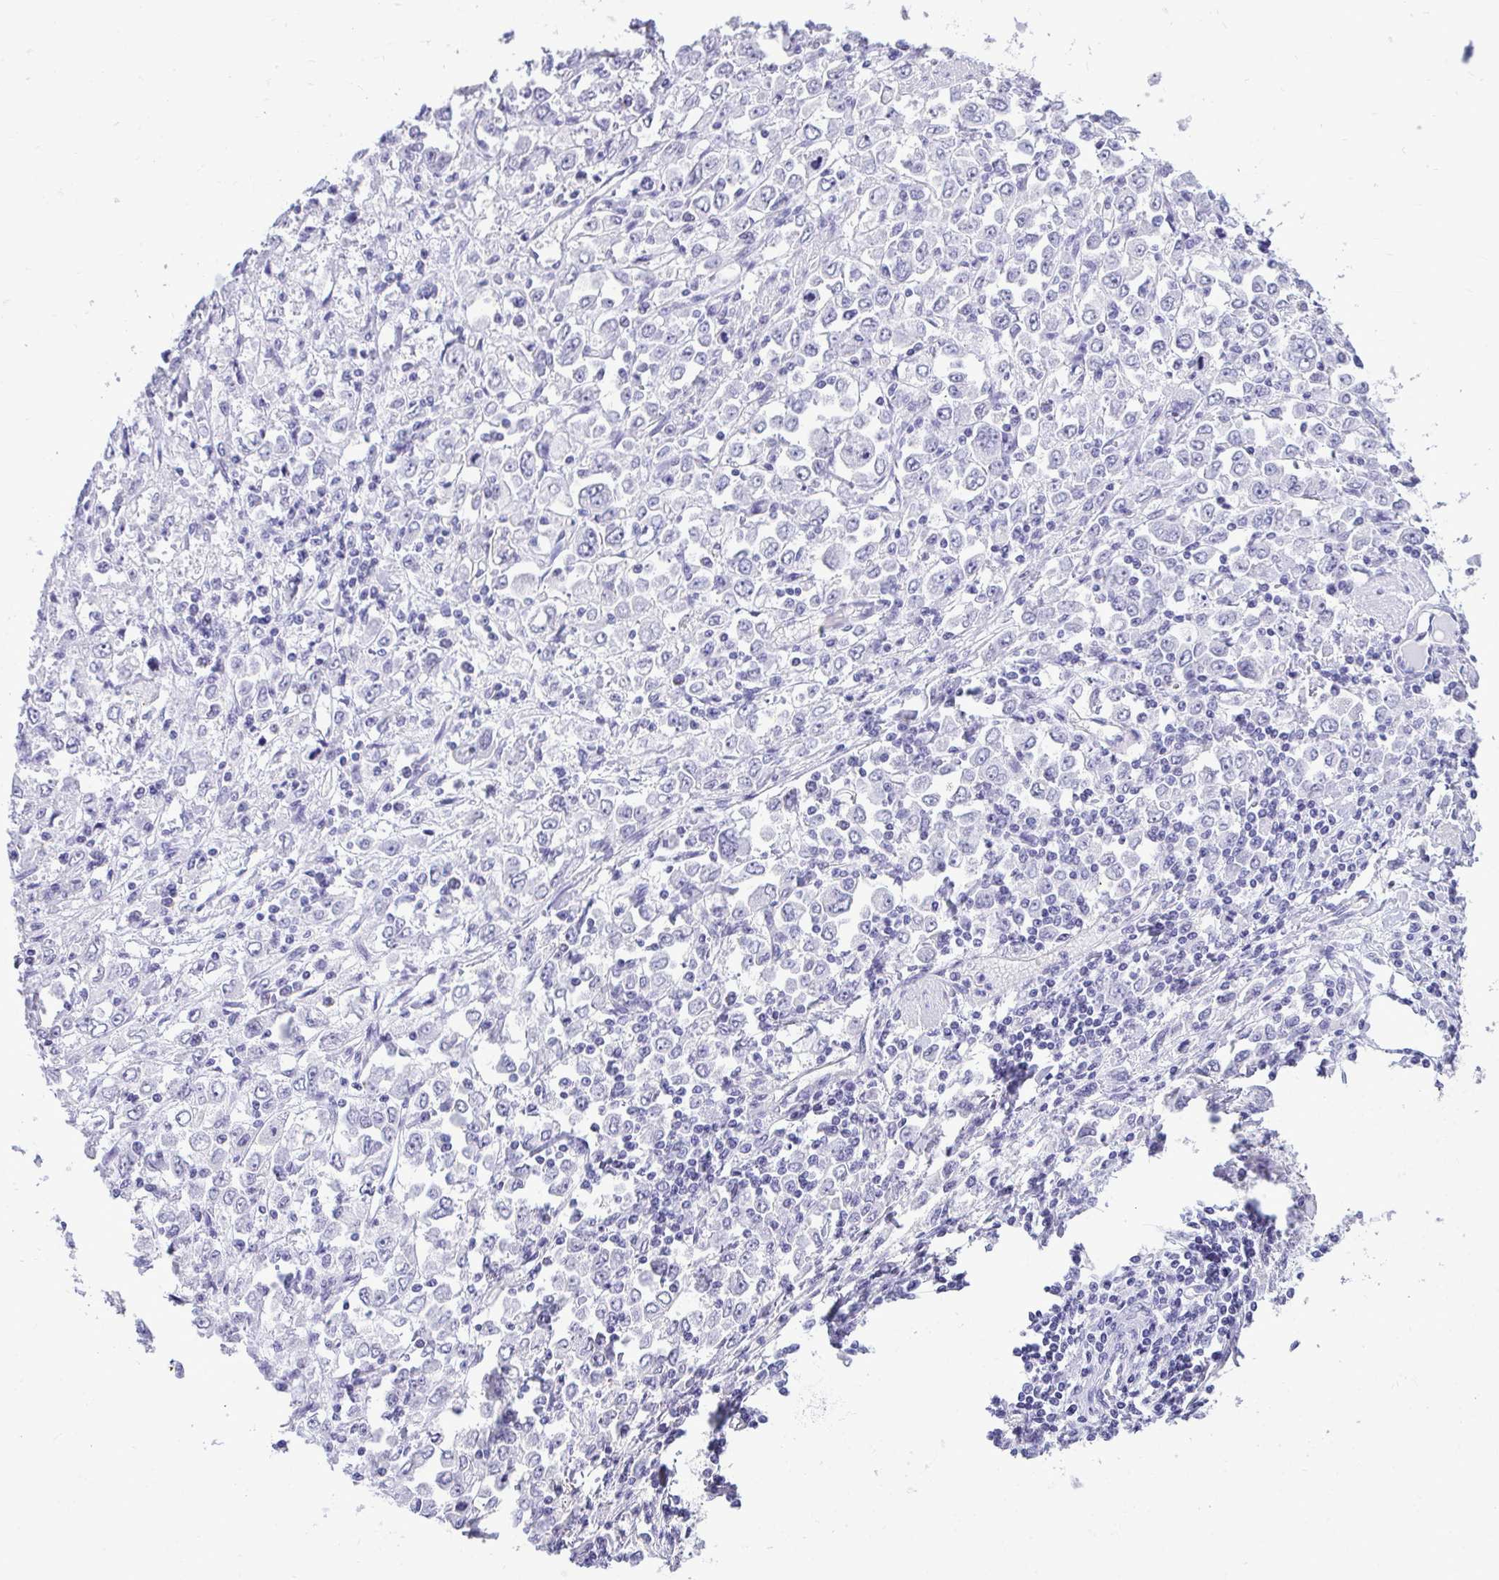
{"staining": {"intensity": "negative", "quantity": "none", "location": "none"}, "tissue": "stomach cancer", "cell_type": "Tumor cells", "image_type": "cancer", "snomed": [{"axis": "morphology", "description": "Adenocarcinoma, NOS"}, {"axis": "topography", "description": "Stomach, upper"}], "caption": "This is an immunohistochemistry image of human stomach cancer (adenocarcinoma). There is no positivity in tumor cells.", "gene": "PRM2", "patient": {"sex": "male", "age": 70}}